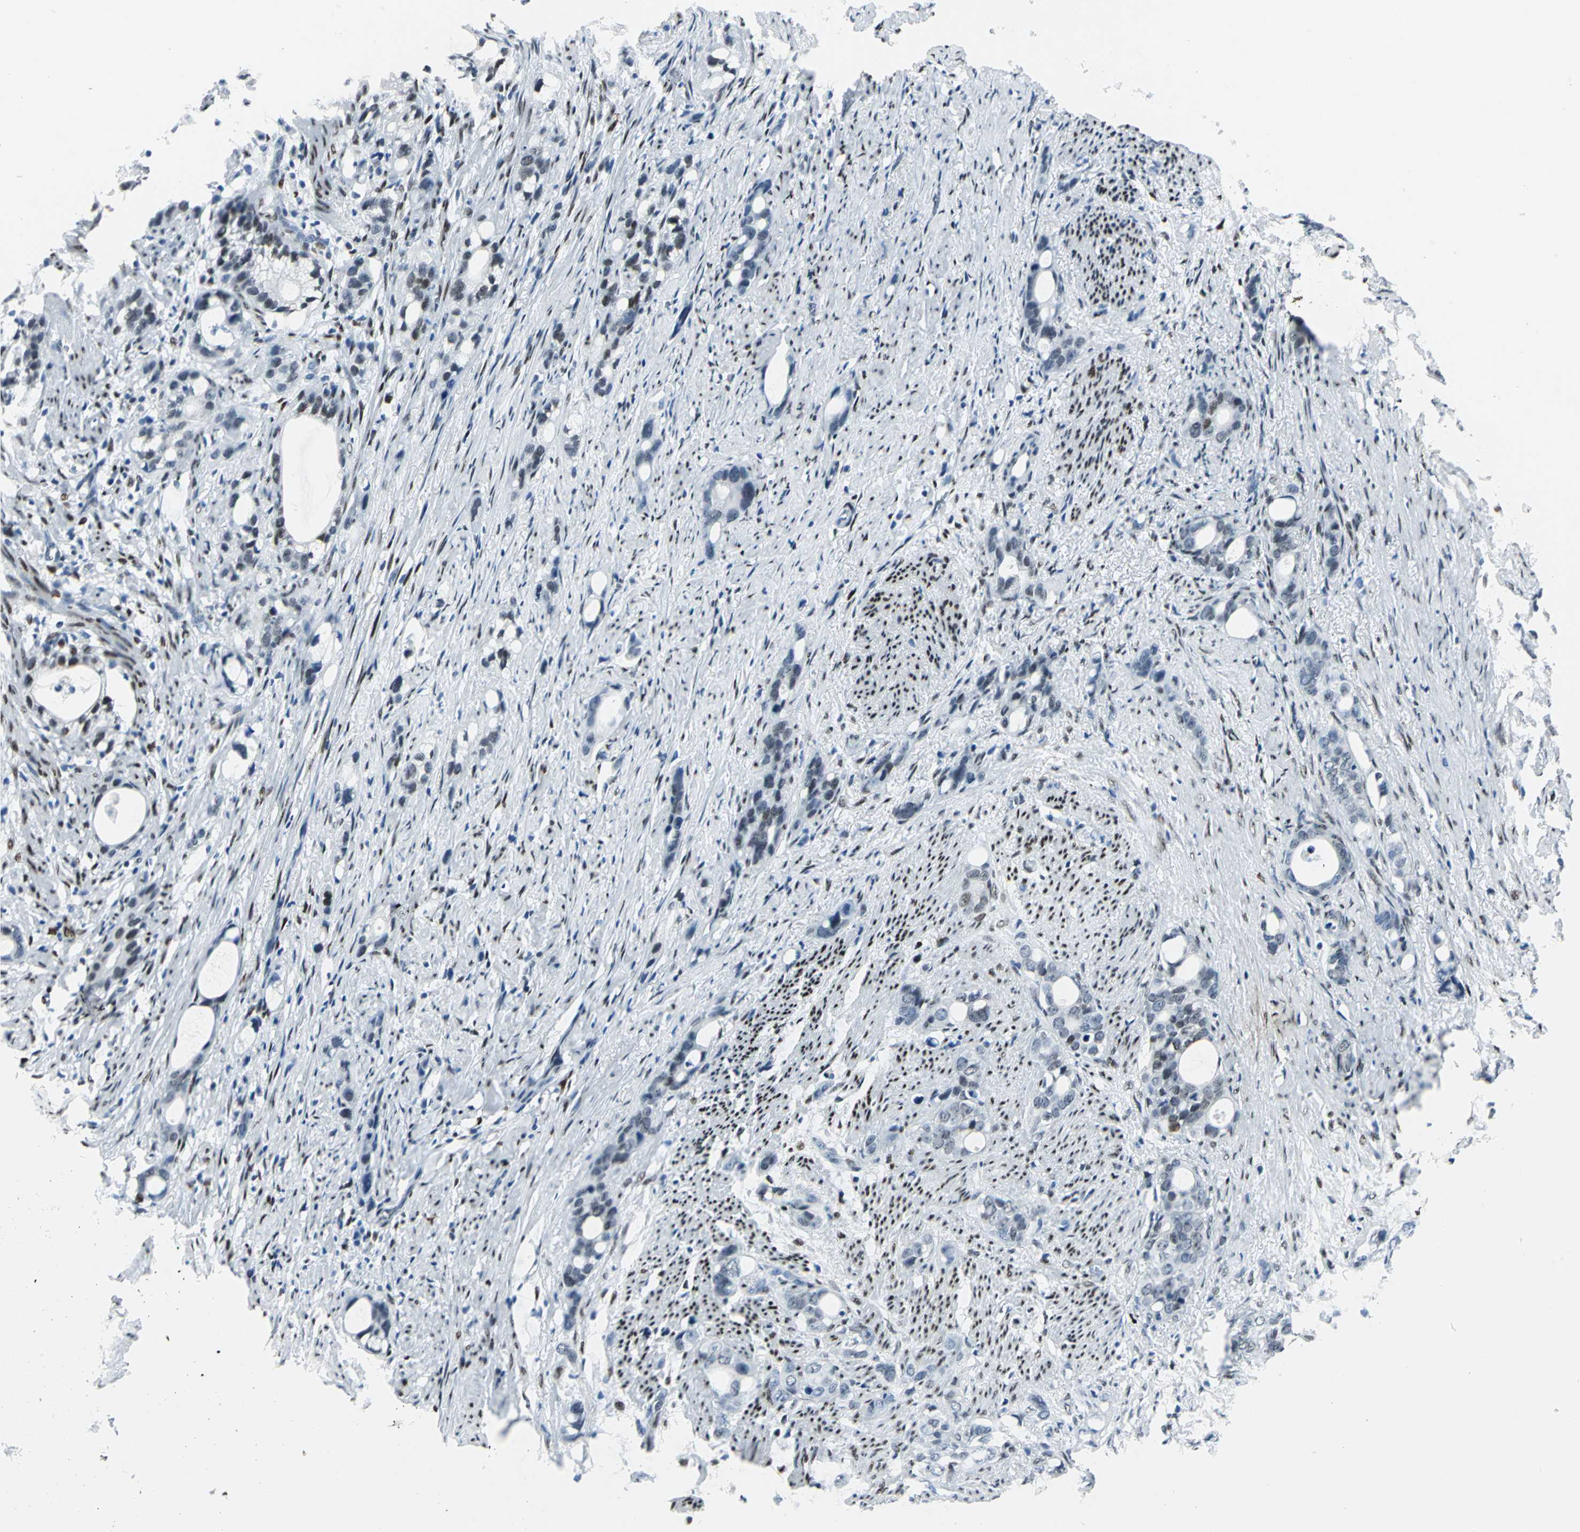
{"staining": {"intensity": "negative", "quantity": "none", "location": "none"}, "tissue": "stomach cancer", "cell_type": "Tumor cells", "image_type": "cancer", "snomed": [{"axis": "morphology", "description": "Adenocarcinoma, NOS"}, {"axis": "topography", "description": "Stomach"}], "caption": "This is an immunohistochemistry photomicrograph of stomach adenocarcinoma. There is no positivity in tumor cells.", "gene": "MEIS2", "patient": {"sex": "female", "age": 75}}